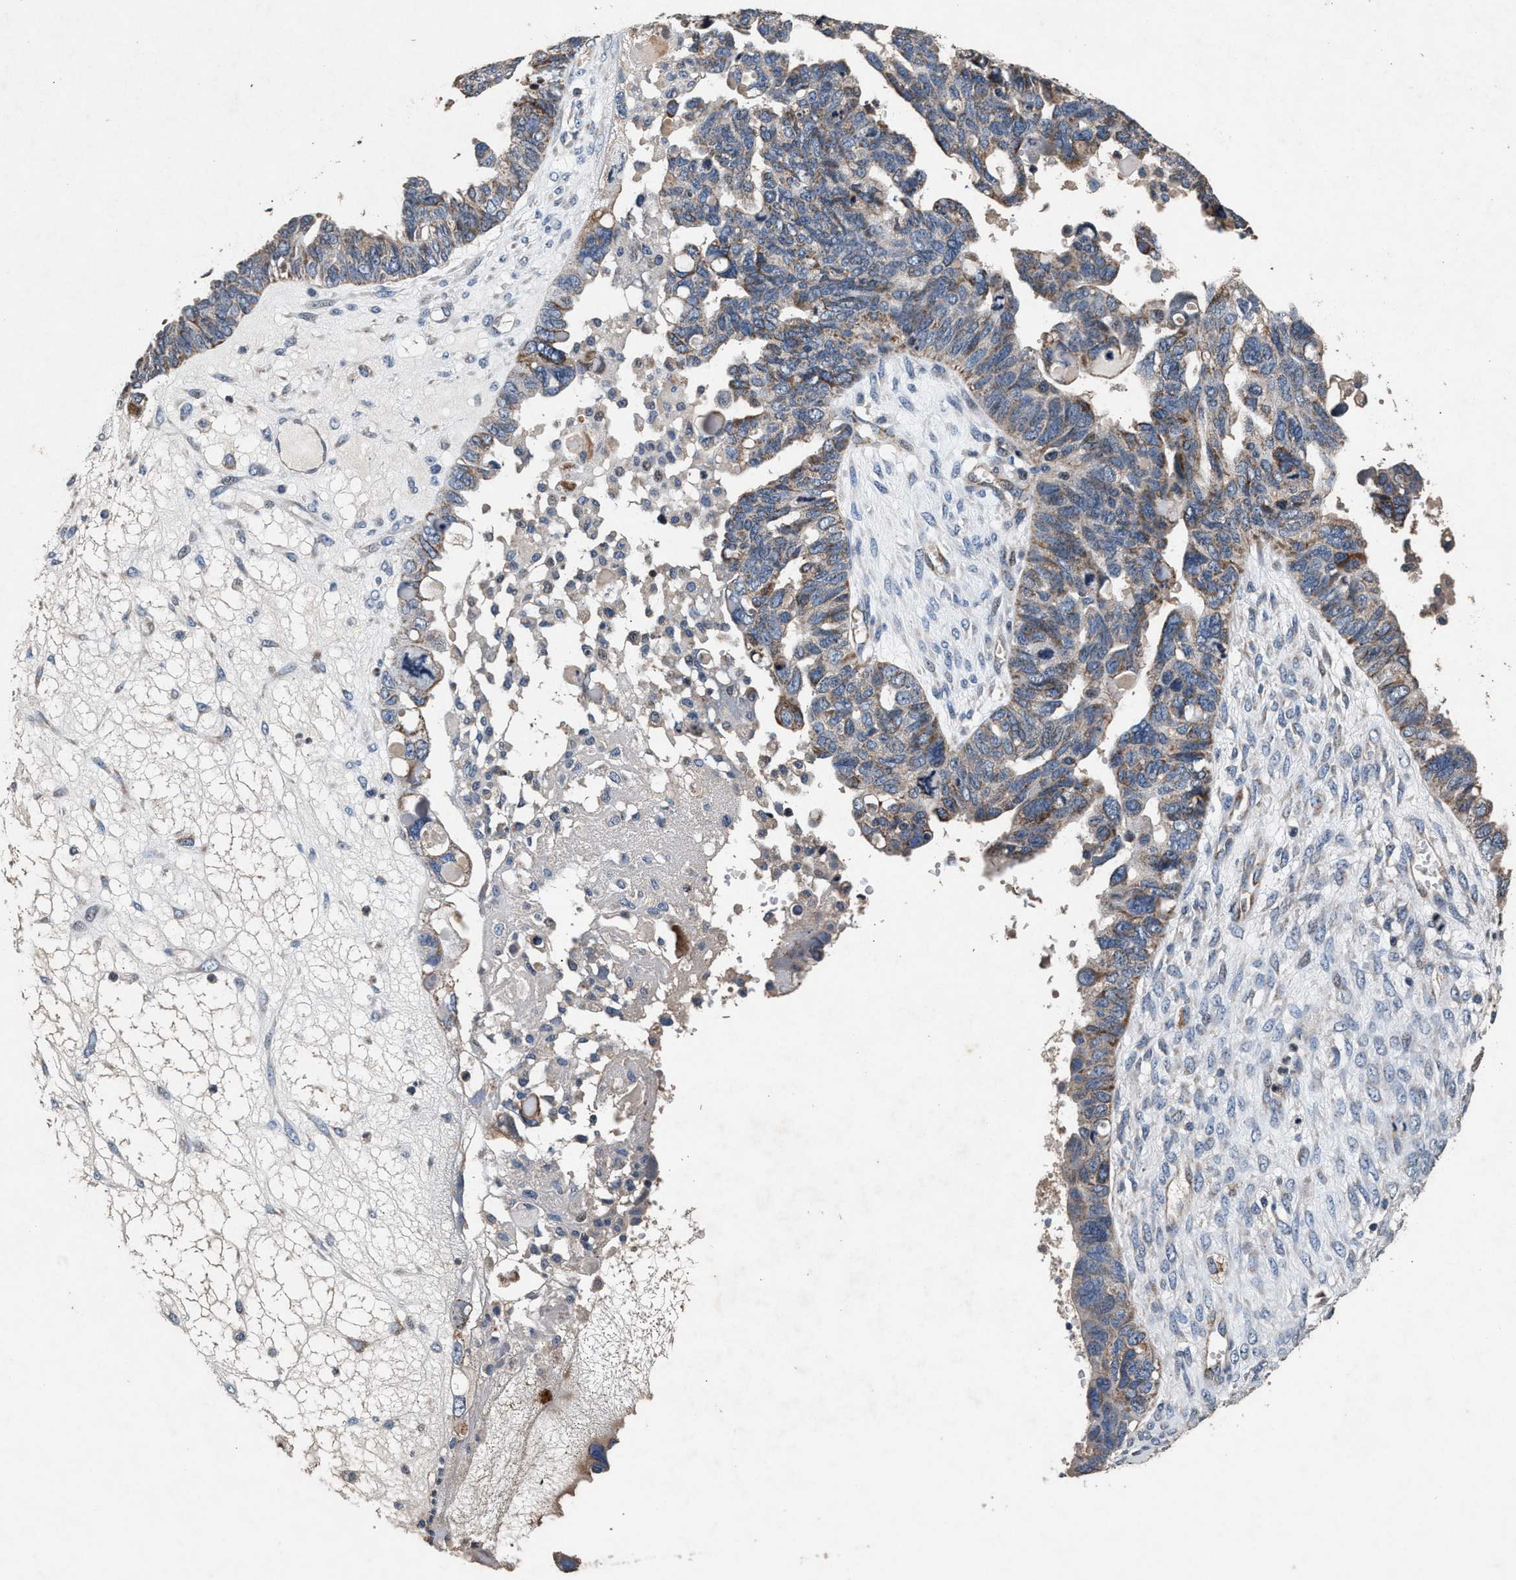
{"staining": {"intensity": "weak", "quantity": ">75%", "location": "cytoplasmic/membranous"}, "tissue": "ovarian cancer", "cell_type": "Tumor cells", "image_type": "cancer", "snomed": [{"axis": "morphology", "description": "Cystadenocarcinoma, serous, NOS"}, {"axis": "topography", "description": "Ovary"}], "caption": "Brown immunohistochemical staining in ovarian serous cystadenocarcinoma displays weak cytoplasmic/membranous expression in approximately >75% of tumor cells.", "gene": "PKD2L1", "patient": {"sex": "female", "age": 79}}